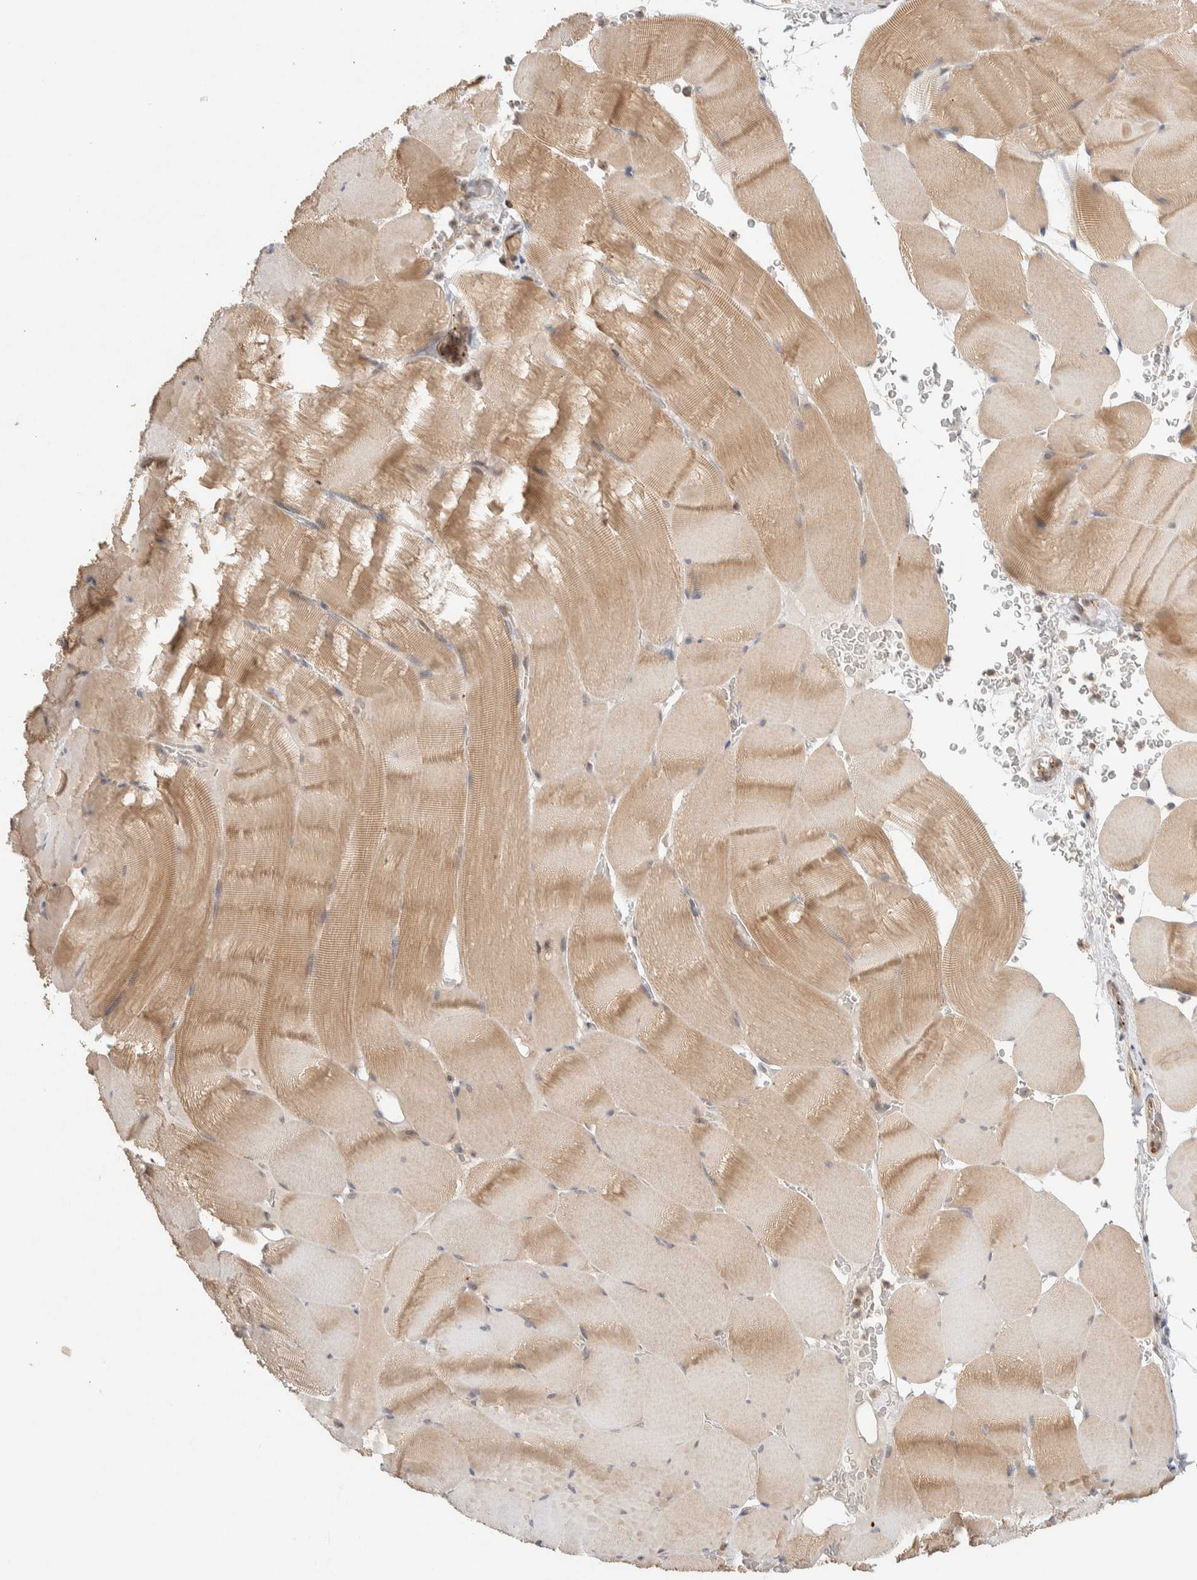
{"staining": {"intensity": "weak", "quantity": ">75%", "location": "cytoplasmic/membranous"}, "tissue": "skeletal muscle", "cell_type": "Myocytes", "image_type": "normal", "snomed": [{"axis": "morphology", "description": "Normal tissue, NOS"}, {"axis": "topography", "description": "Skeletal muscle"}], "caption": "About >75% of myocytes in normal skeletal muscle exhibit weak cytoplasmic/membranous protein staining as visualized by brown immunohistochemical staining.", "gene": "KIF9", "patient": {"sex": "male", "age": 62}}